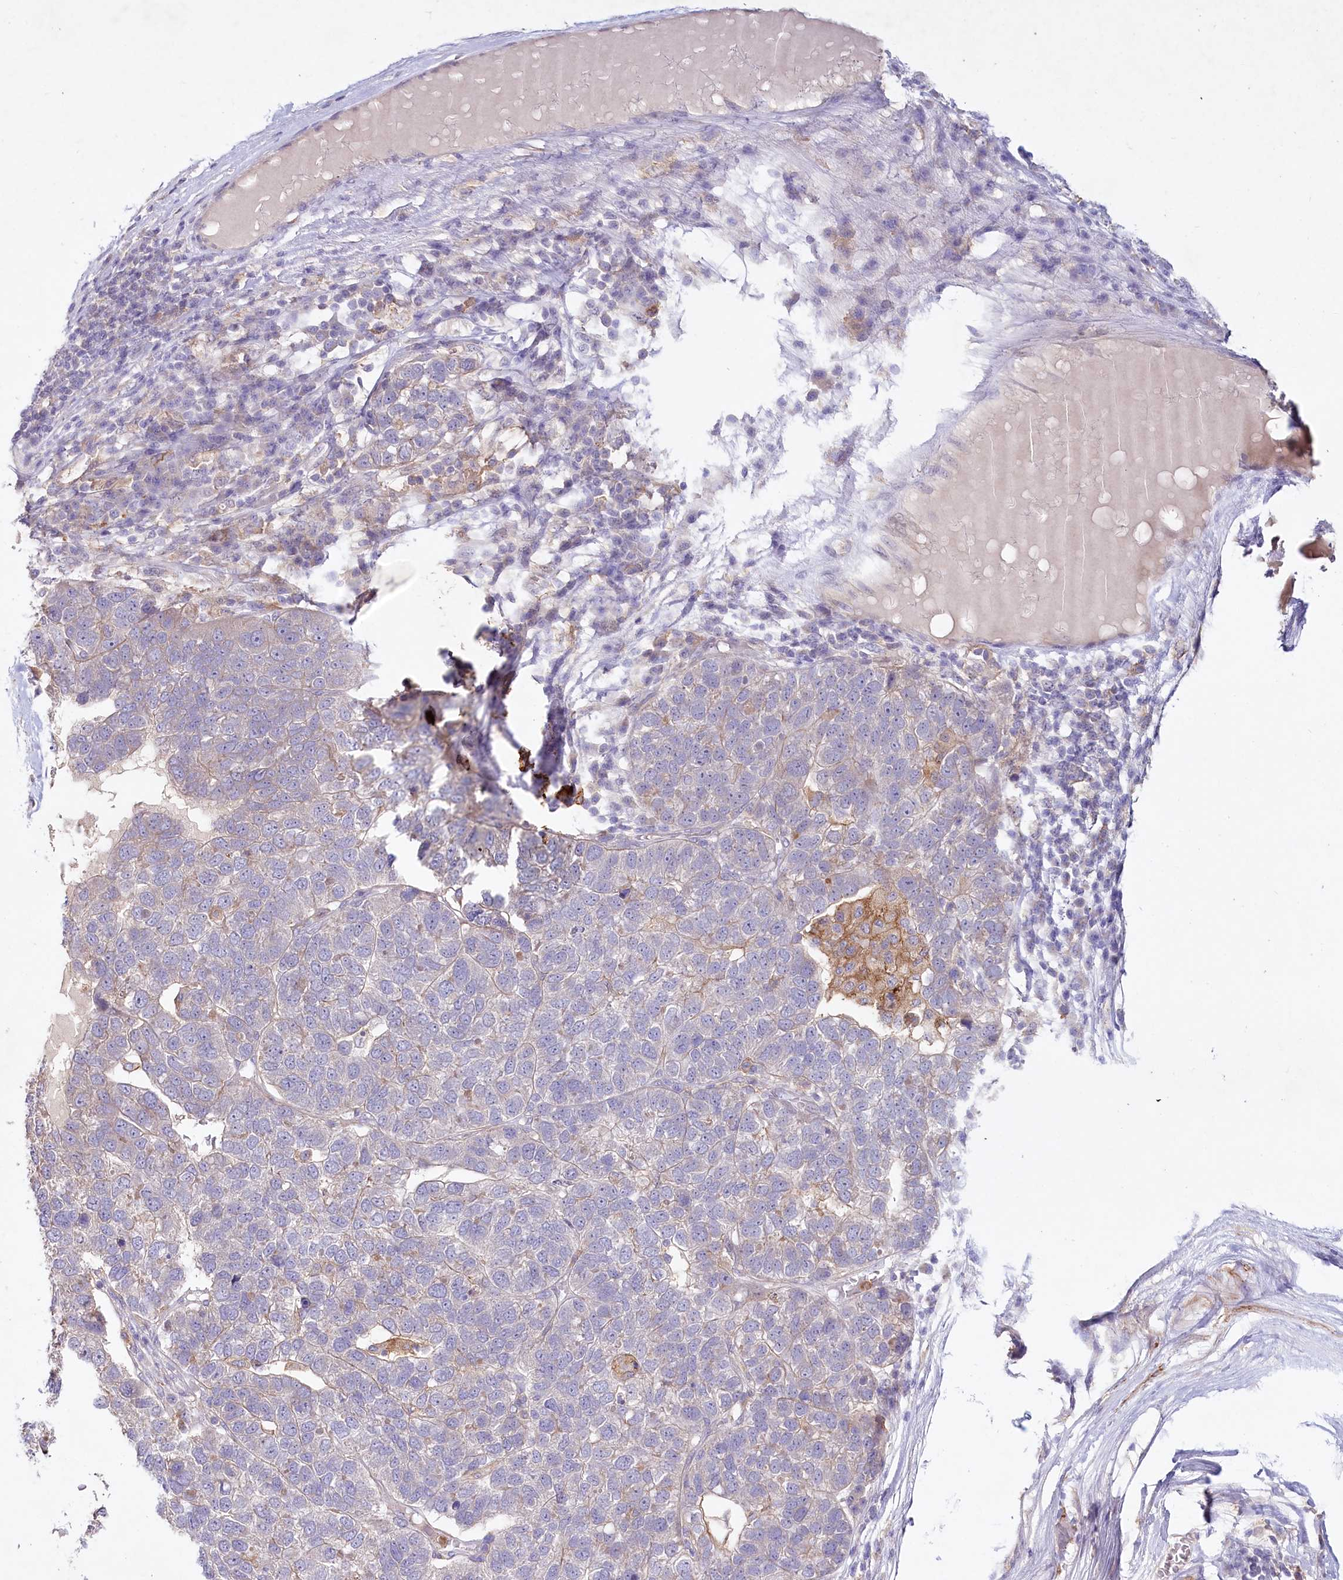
{"staining": {"intensity": "negative", "quantity": "none", "location": "none"}, "tissue": "pancreatic cancer", "cell_type": "Tumor cells", "image_type": "cancer", "snomed": [{"axis": "morphology", "description": "Adenocarcinoma, NOS"}, {"axis": "topography", "description": "Pancreas"}], "caption": "Tumor cells show no significant protein expression in adenocarcinoma (pancreatic).", "gene": "ALDH3B1", "patient": {"sex": "female", "age": 61}}